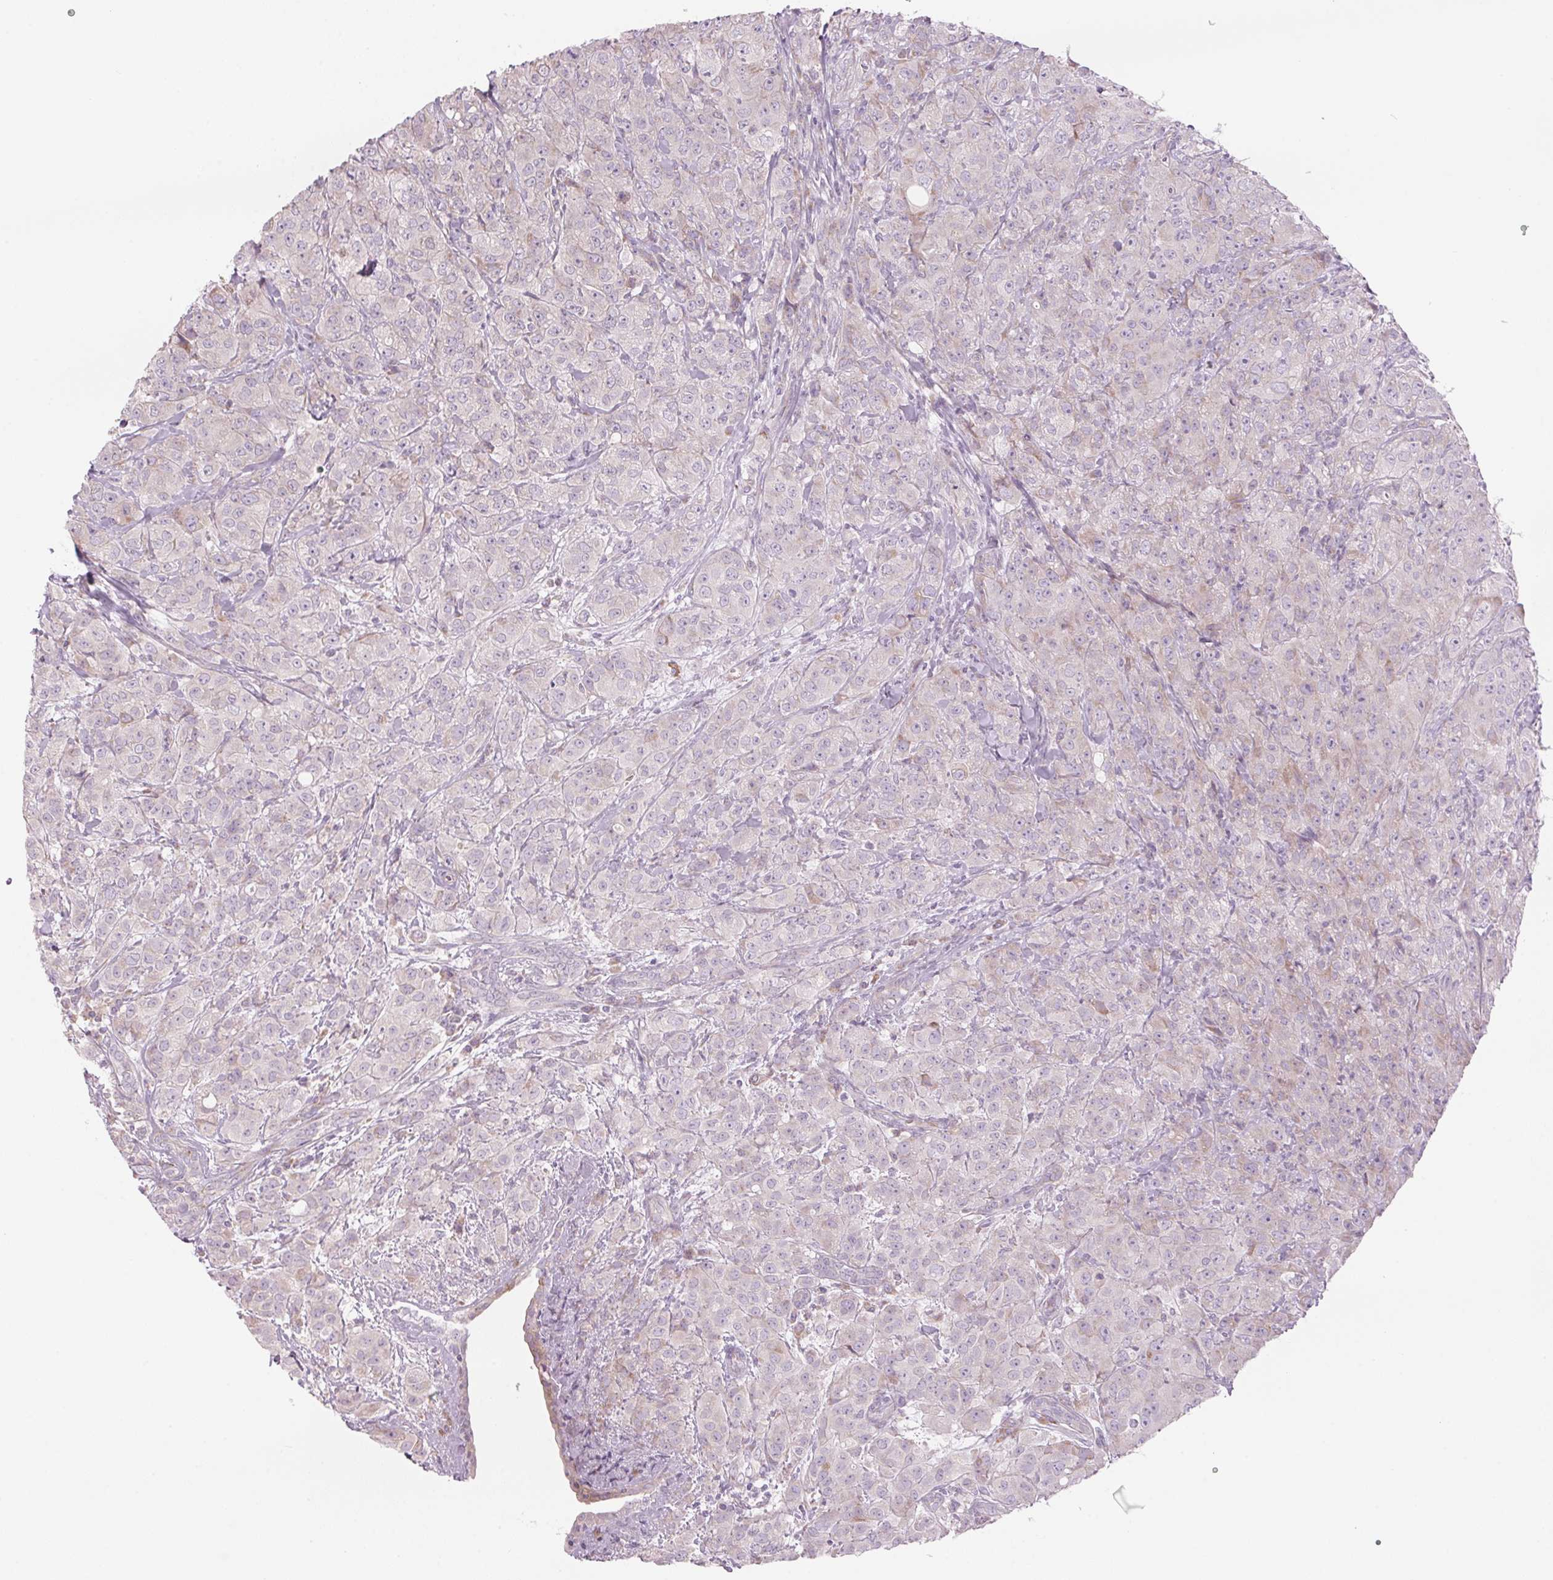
{"staining": {"intensity": "negative", "quantity": "none", "location": "none"}, "tissue": "breast cancer", "cell_type": "Tumor cells", "image_type": "cancer", "snomed": [{"axis": "morphology", "description": "Normal tissue, NOS"}, {"axis": "morphology", "description": "Duct carcinoma"}, {"axis": "topography", "description": "Breast"}], "caption": "High magnification brightfield microscopy of breast cancer (invasive ductal carcinoma) stained with DAB (3,3'-diaminobenzidine) (brown) and counterstained with hematoxylin (blue): tumor cells show no significant expression.", "gene": "GNMT", "patient": {"sex": "female", "age": 43}}